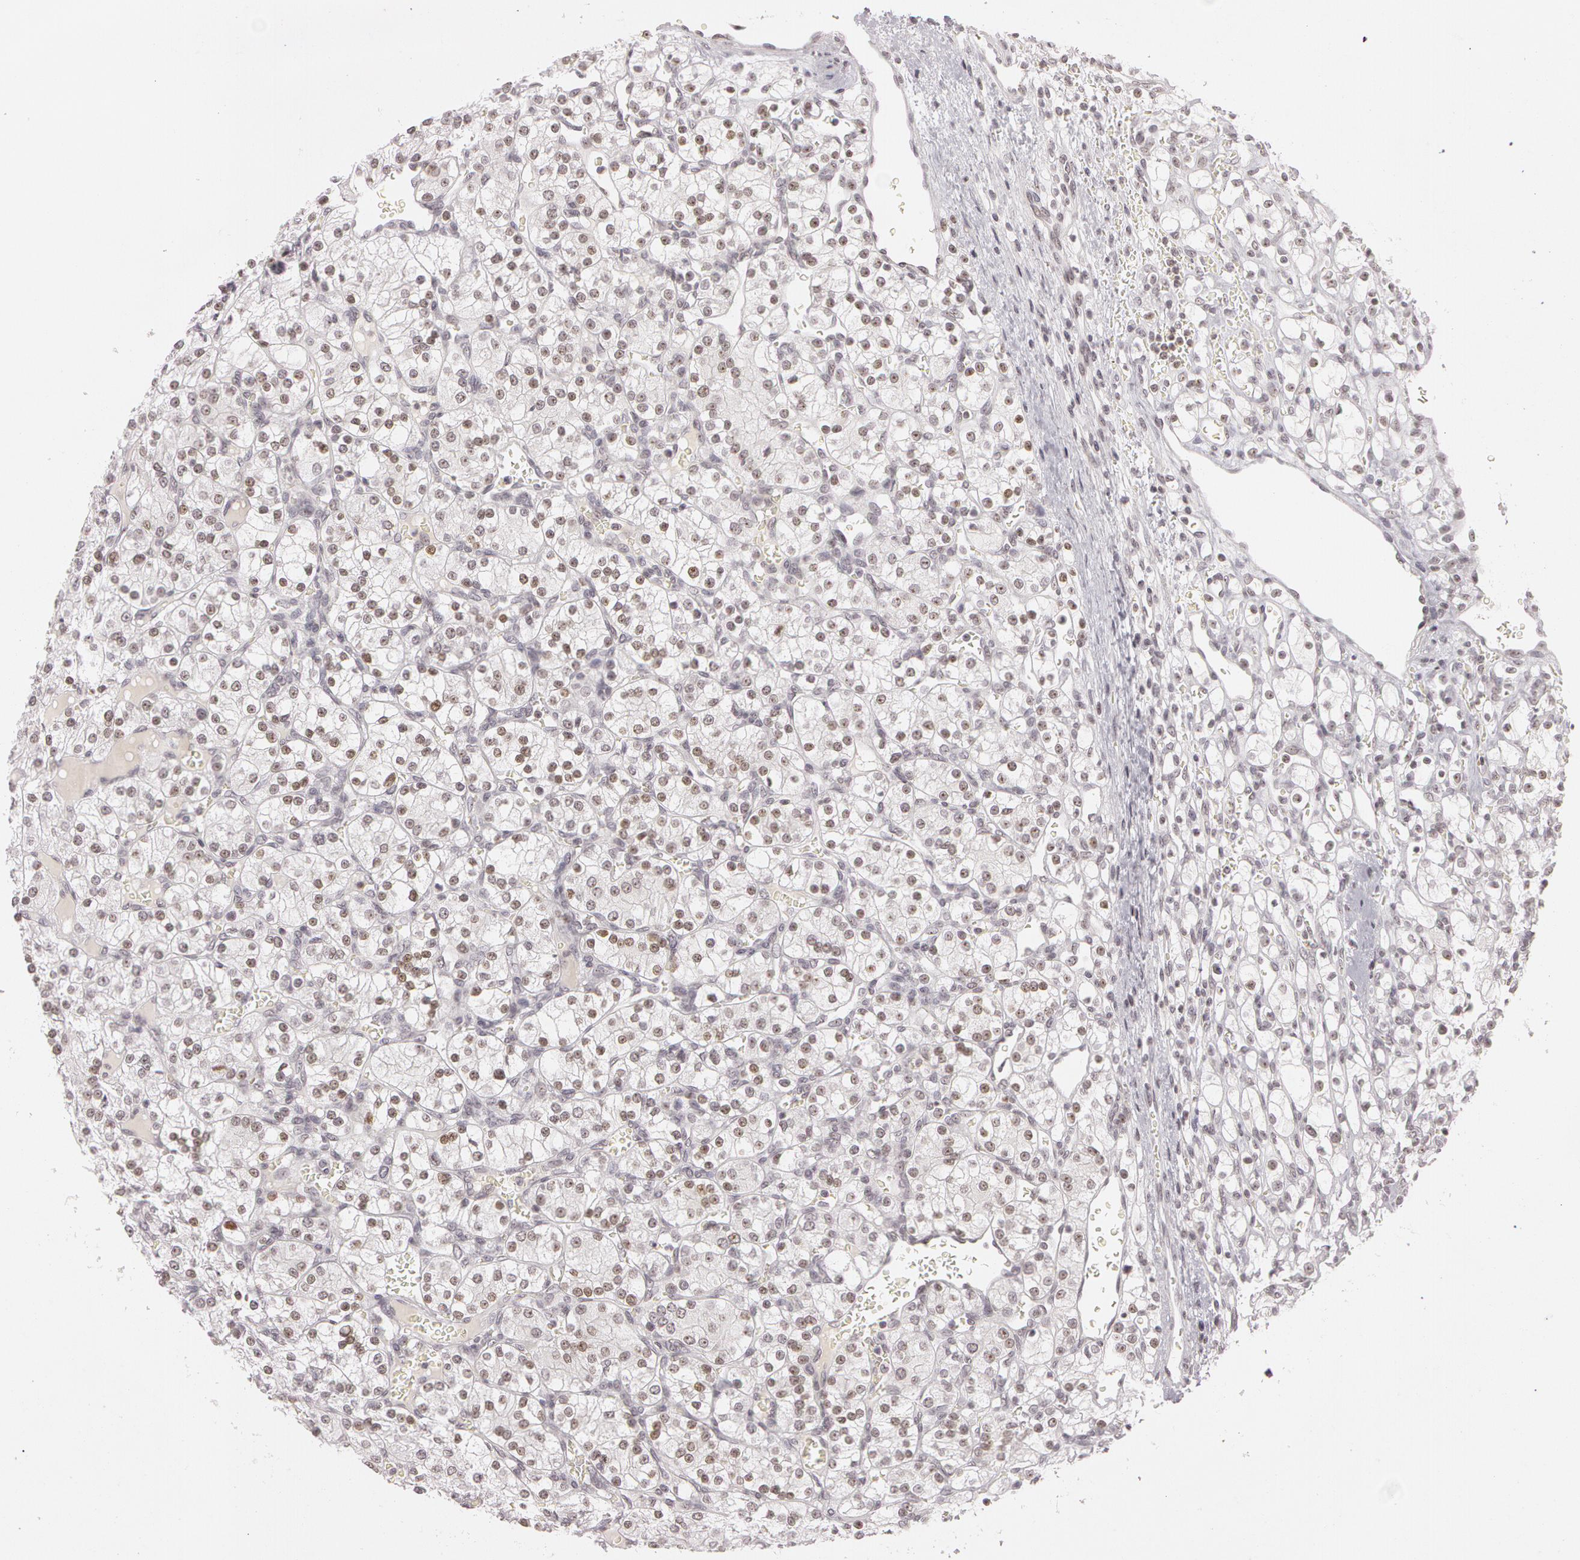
{"staining": {"intensity": "moderate", "quantity": ">75%", "location": "nuclear"}, "tissue": "renal cancer", "cell_type": "Tumor cells", "image_type": "cancer", "snomed": [{"axis": "morphology", "description": "Adenocarcinoma, NOS"}, {"axis": "topography", "description": "Kidney"}], "caption": "A photomicrograph of human renal cancer stained for a protein reveals moderate nuclear brown staining in tumor cells.", "gene": "FBL", "patient": {"sex": "female", "age": 62}}